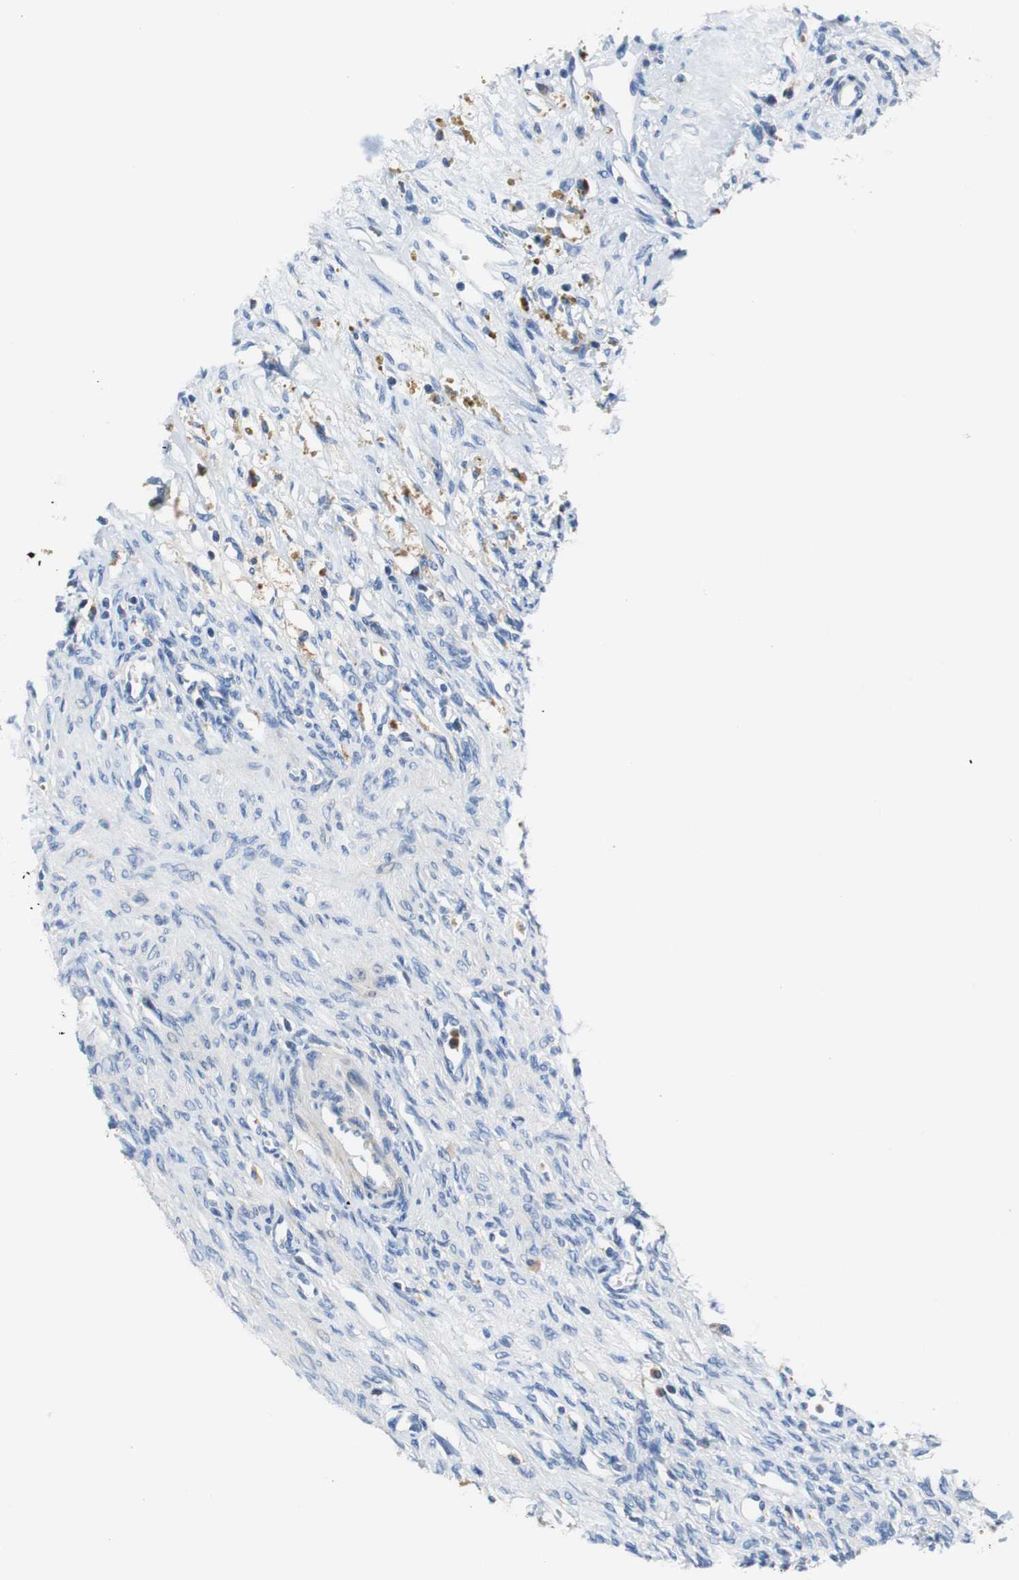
{"staining": {"intensity": "negative", "quantity": "none", "location": "none"}, "tissue": "ovary", "cell_type": "Ovarian stroma cells", "image_type": "normal", "snomed": [{"axis": "morphology", "description": "Normal tissue, NOS"}, {"axis": "topography", "description": "Ovary"}], "caption": "A micrograph of human ovary is negative for staining in ovarian stroma cells.", "gene": "VAMP8", "patient": {"sex": "female", "age": 33}}